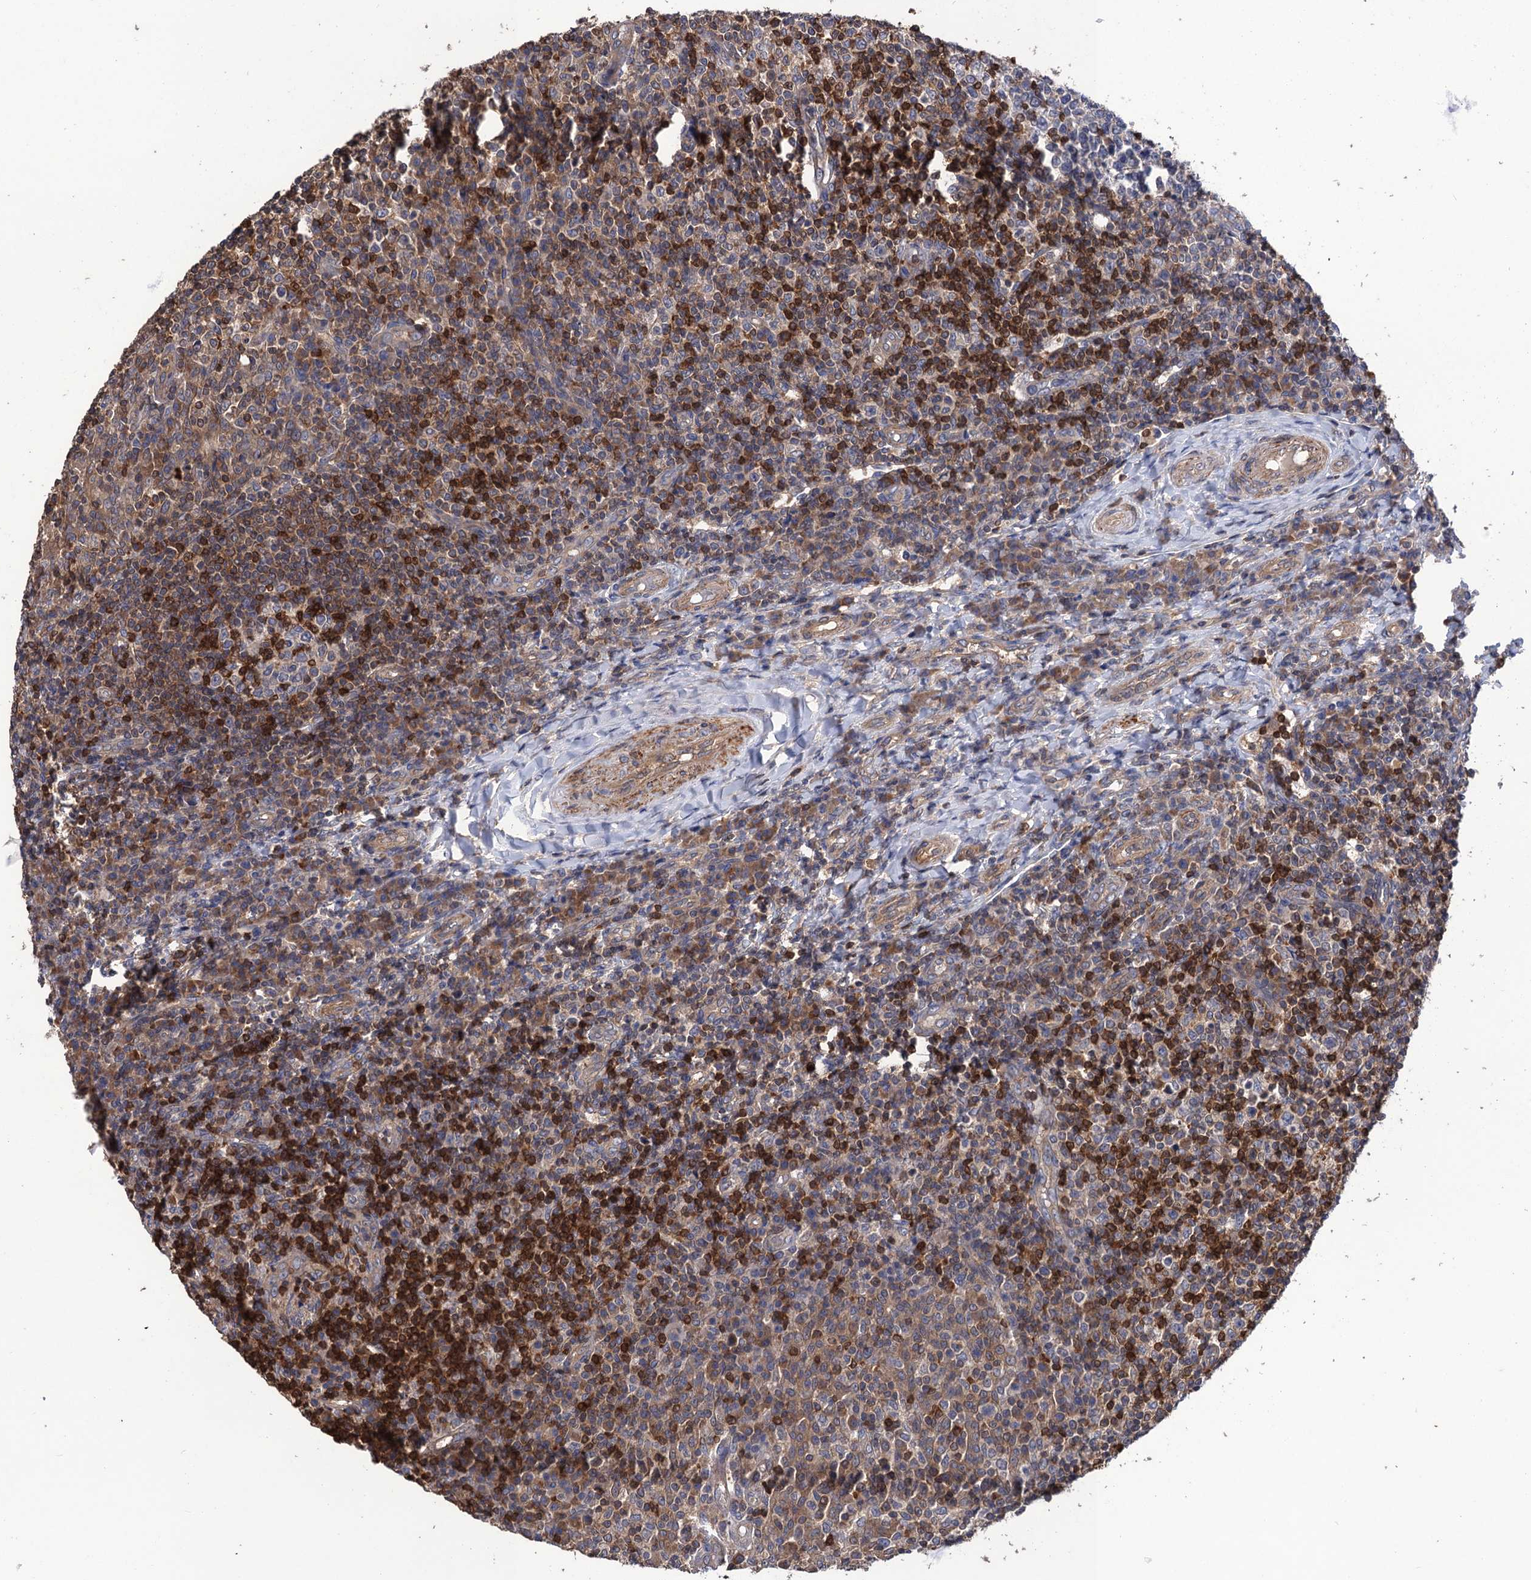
{"staining": {"intensity": "strong", "quantity": "<25%", "location": "cytoplasmic/membranous,nuclear"}, "tissue": "tonsil", "cell_type": "Germinal center cells", "image_type": "normal", "snomed": [{"axis": "morphology", "description": "Normal tissue, NOS"}, {"axis": "topography", "description": "Tonsil"}], "caption": "This is an image of immunohistochemistry (IHC) staining of benign tonsil, which shows strong staining in the cytoplasmic/membranous,nuclear of germinal center cells.", "gene": "DGKA", "patient": {"sex": "female", "age": 19}}